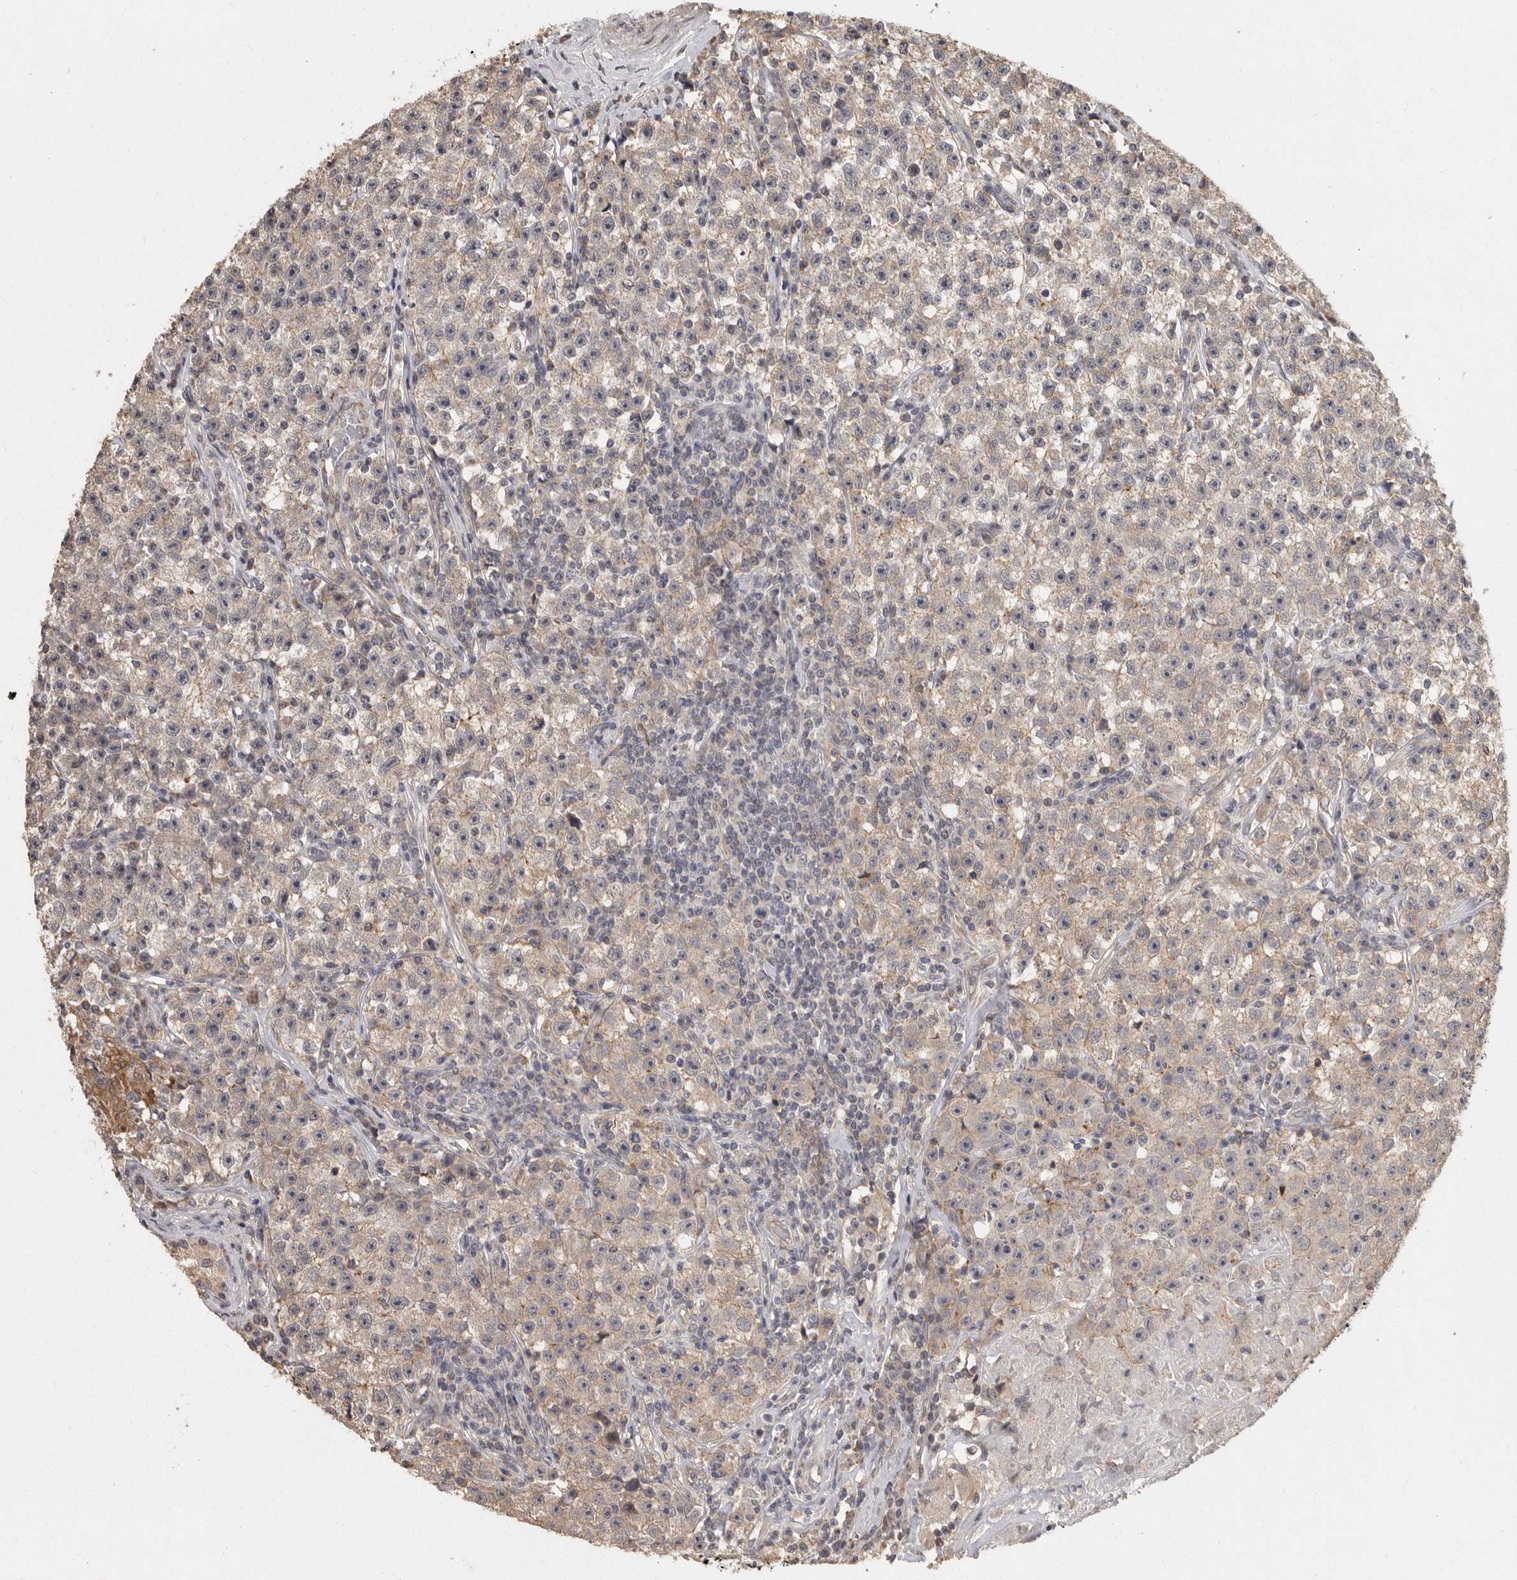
{"staining": {"intensity": "weak", "quantity": "<25%", "location": "cytoplasmic/membranous"}, "tissue": "testis cancer", "cell_type": "Tumor cells", "image_type": "cancer", "snomed": [{"axis": "morphology", "description": "Seminoma, NOS"}, {"axis": "topography", "description": "Testis"}], "caption": "This photomicrograph is of testis cancer (seminoma) stained with immunohistochemistry to label a protein in brown with the nuclei are counter-stained blue. There is no expression in tumor cells.", "gene": "BAIAP2", "patient": {"sex": "male", "age": 22}}